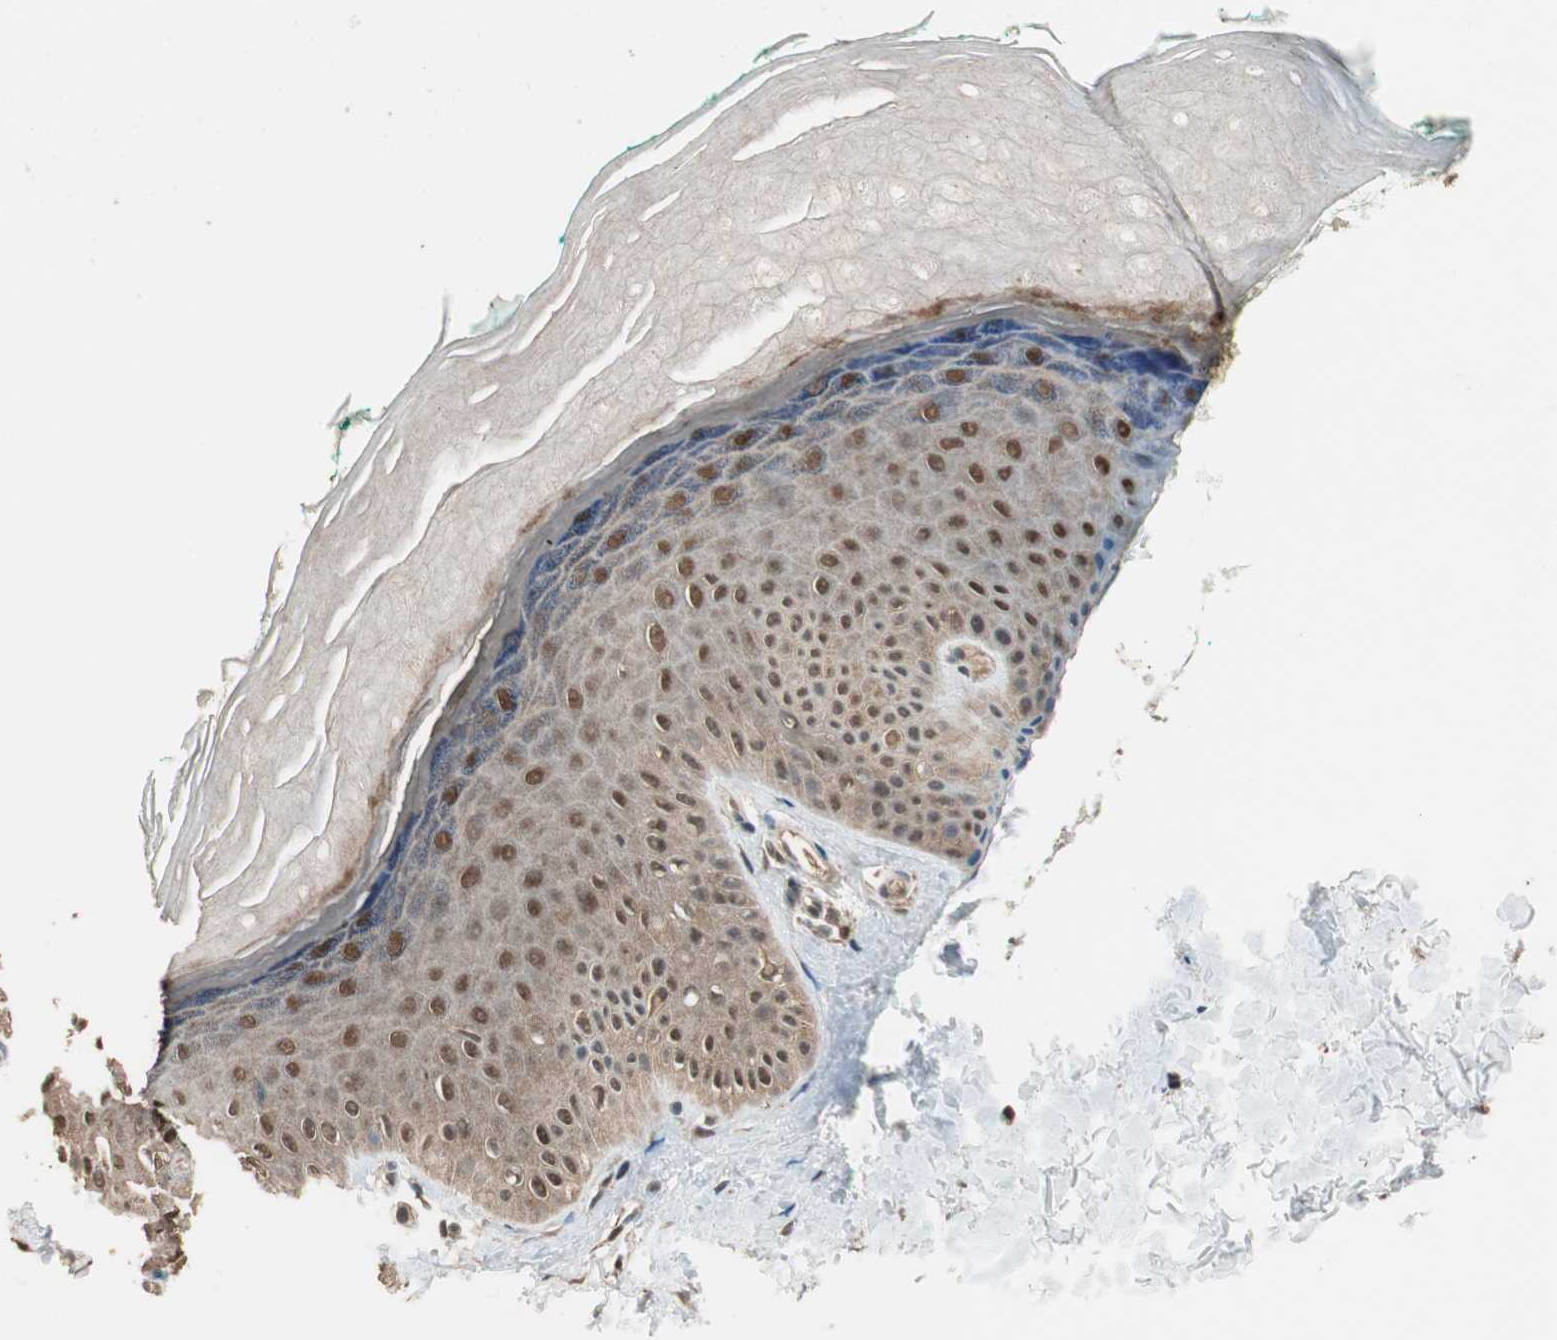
{"staining": {"intensity": "moderate", "quantity": ">75%", "location": "cytoplasmic/membranous"}, "tissue": "skin", "cell_type": "Fibroblasts", "image_type": "normal", "snomed": [{"axis": "morphology", "description": "Normal tissue, NOS"}, {"axis": "topography", "description": "Skin"}], "caption": "Brown immunohistochemical staining in unremarkable skin shows moderate cytoplasmic/membranous staining in about >75% of fibroblasts.", "gene": "USP5", "patient": {"sex": "male", "age": 26}}